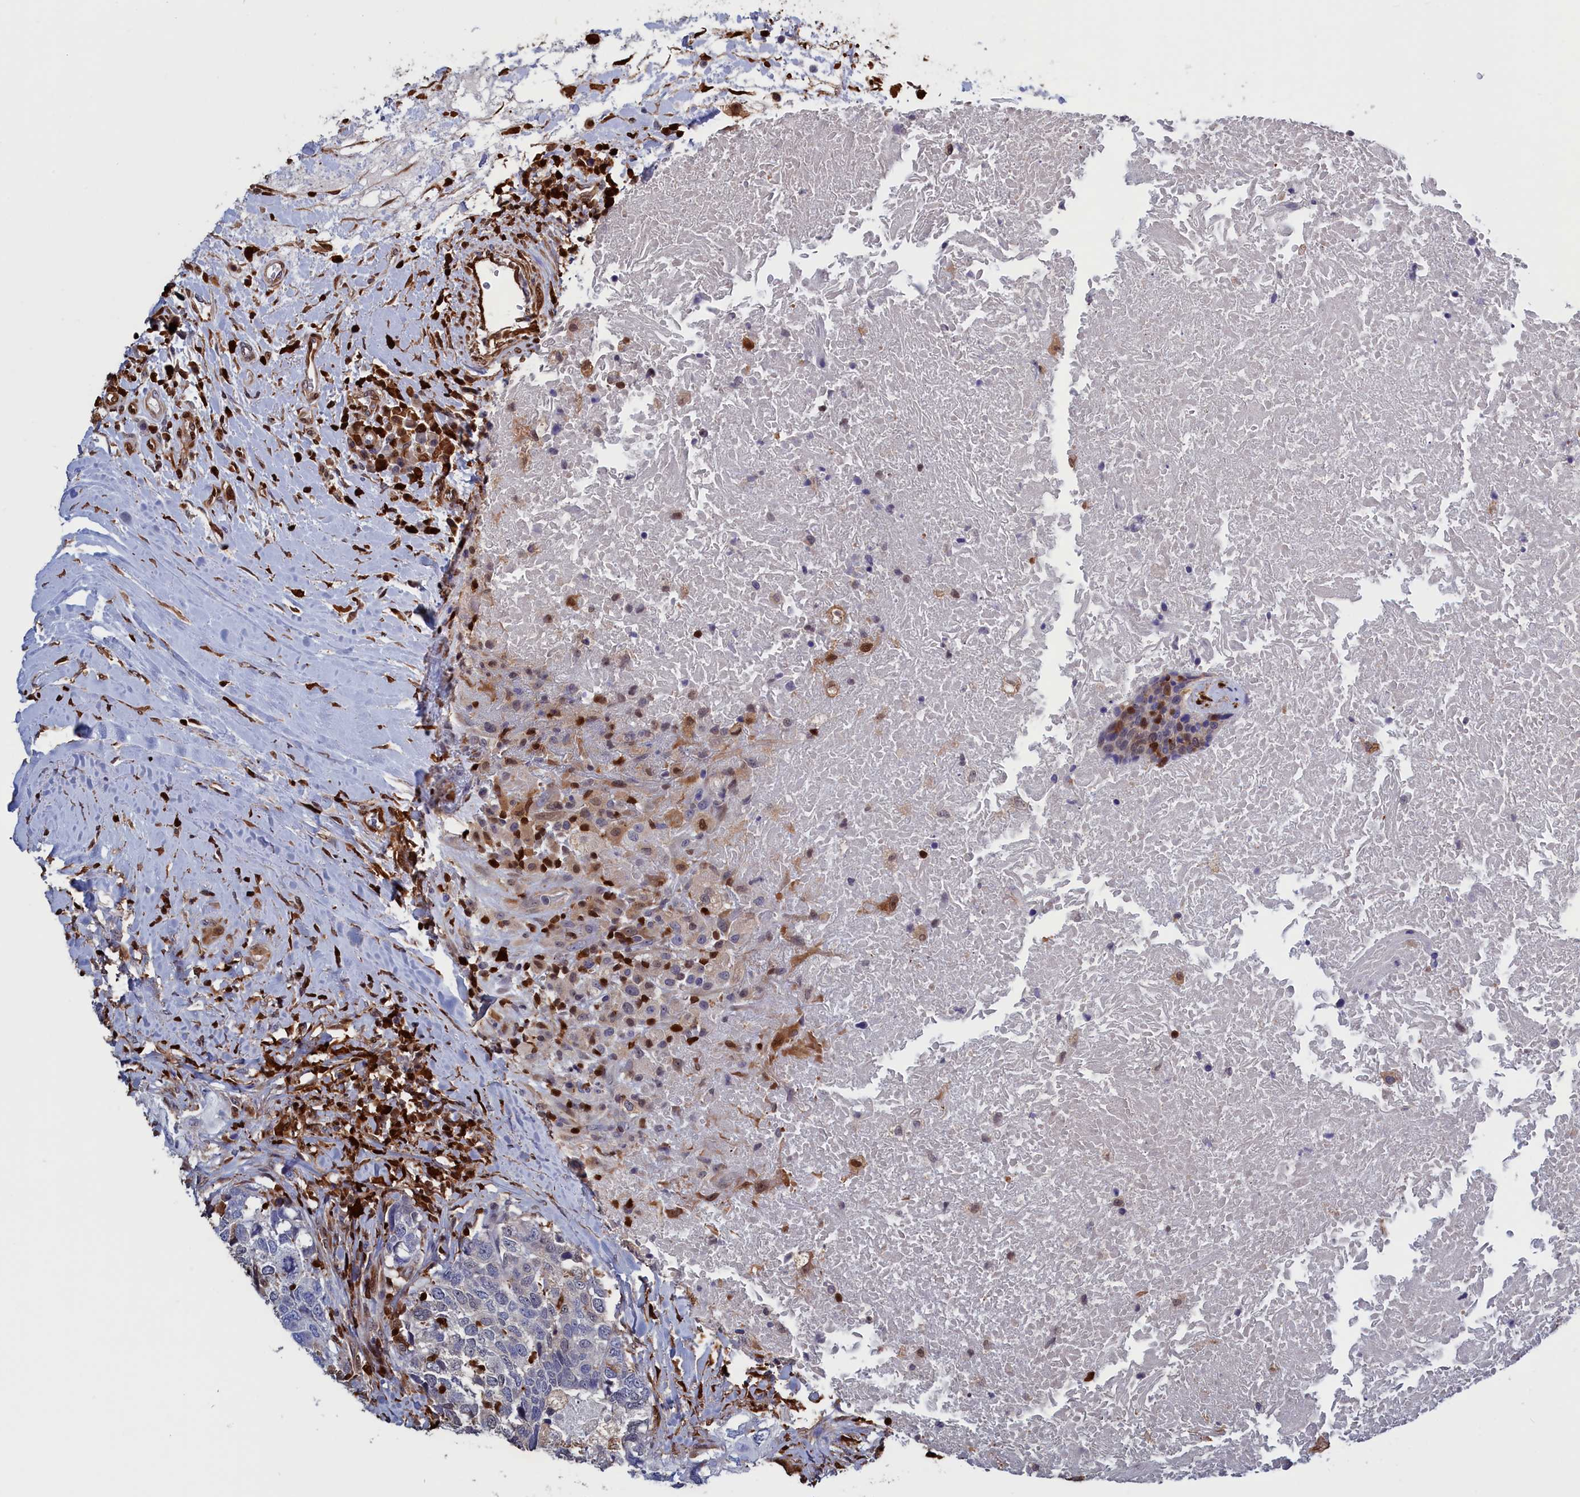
{"staining": {"intensity": "negative", "quantity": "none", "location": "none"}, "tissue": "head and neck cancer", "cell_type": "Tumor cells", "image_type": "cancer", "snomed": [{"axis": "morphology", "description": "Squamous cell carcinoma, NOS"}, {"axis": "morphology", "description": "Squamous cell carcinoma, metastatic, NOS"}, {"axis": "topography", "description": "Lymph node"}, {"axis": "topography", "description": "Head-Neck"}], "caption": "The IHC photomicrograph has no significant staining in tumor cells of head and neck squamous cell carcinoma tissue.", "gene": "CRIP1", "patient": {"sex": "male", "age": 62}}